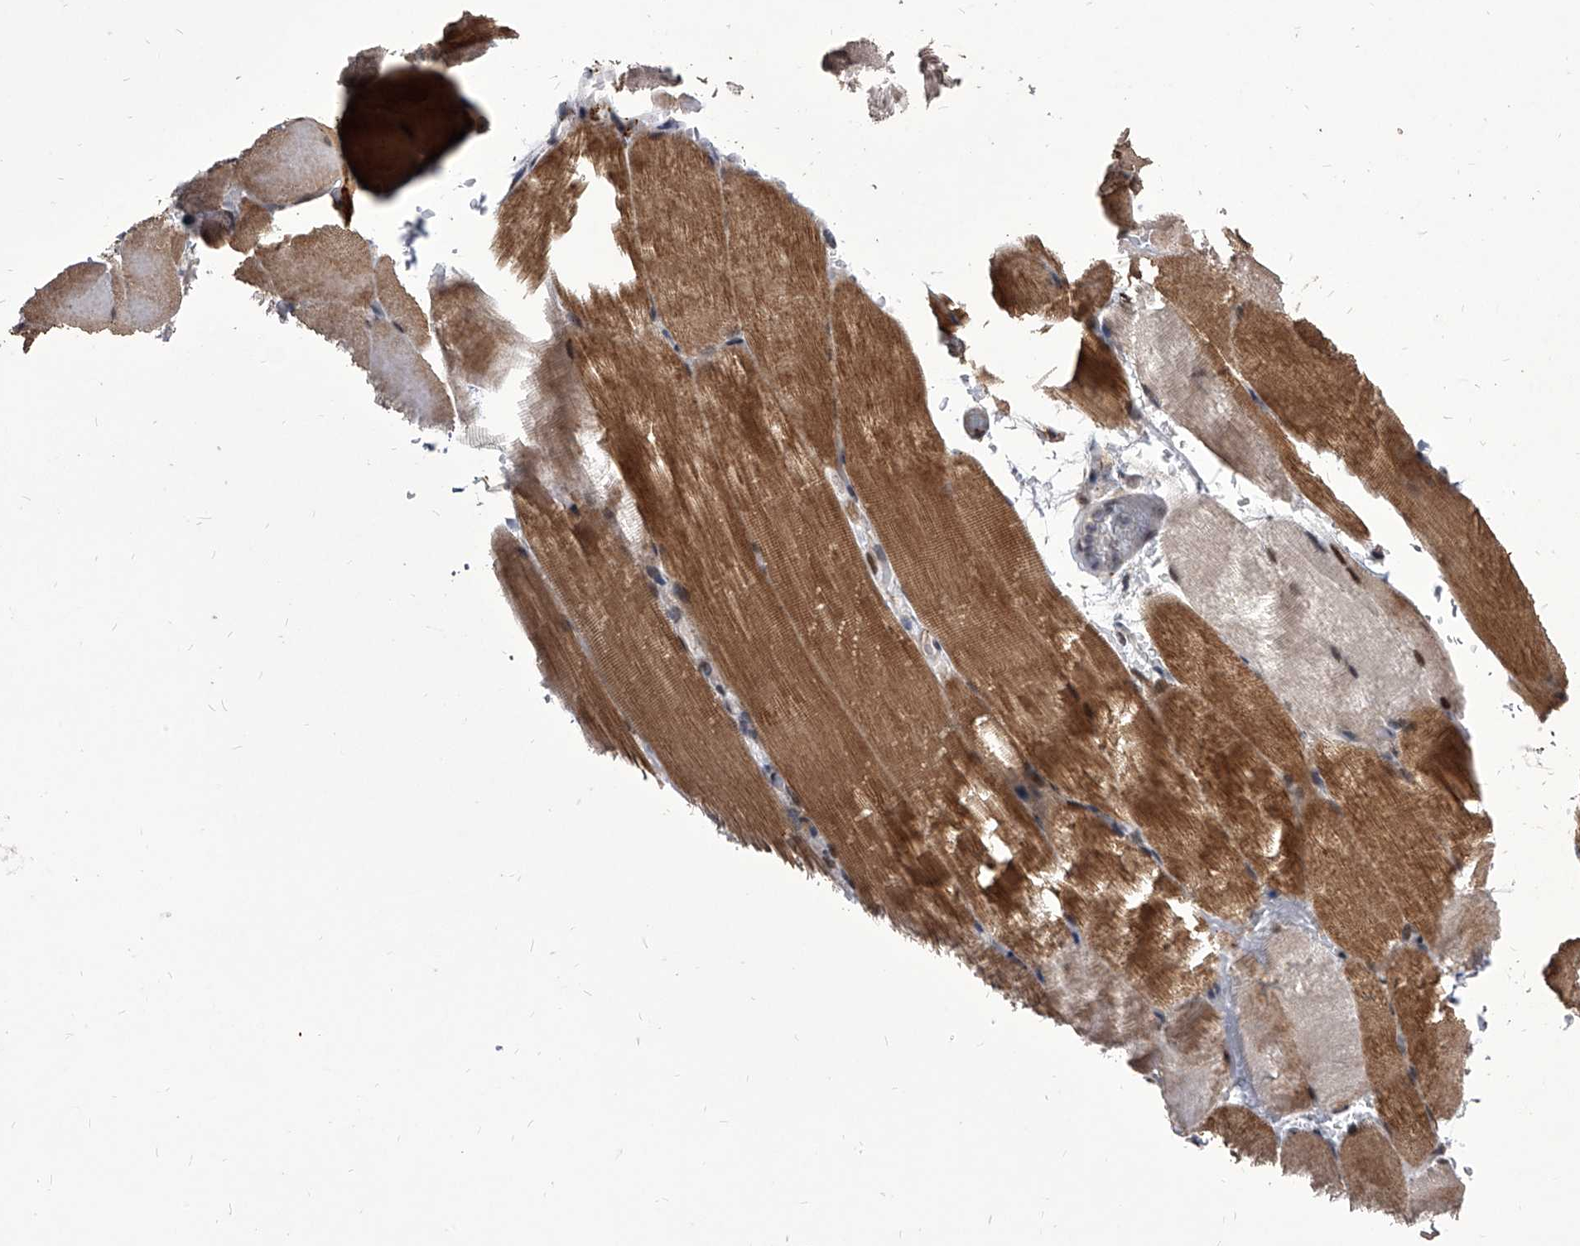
{"staining": {"intensity": "moderate", "quantity": ">75%", "location": "cytoplasmic/membranous"}, "tissue": "skeletal muscle", "cell_type": "Myocytes", "image_type": "normal", "snomed": [{"axis": "morphology", "description": "Normal tissue, NOS"}, {"axis": "topography", "description": "Skeletal muscle"}, {"axis": "topography", "description": "Parathyroid gland"}], "caption": "Immunohistochemical staining of normal skeletal muscle demonstrates >75% levels of moderate cytoplasmic/membranous protein positivity in approximately >75% of myocytes. Nuclei are stained in blue.", "gene": "CMTR1", "patient": {"sex": "female", "age": 37}}